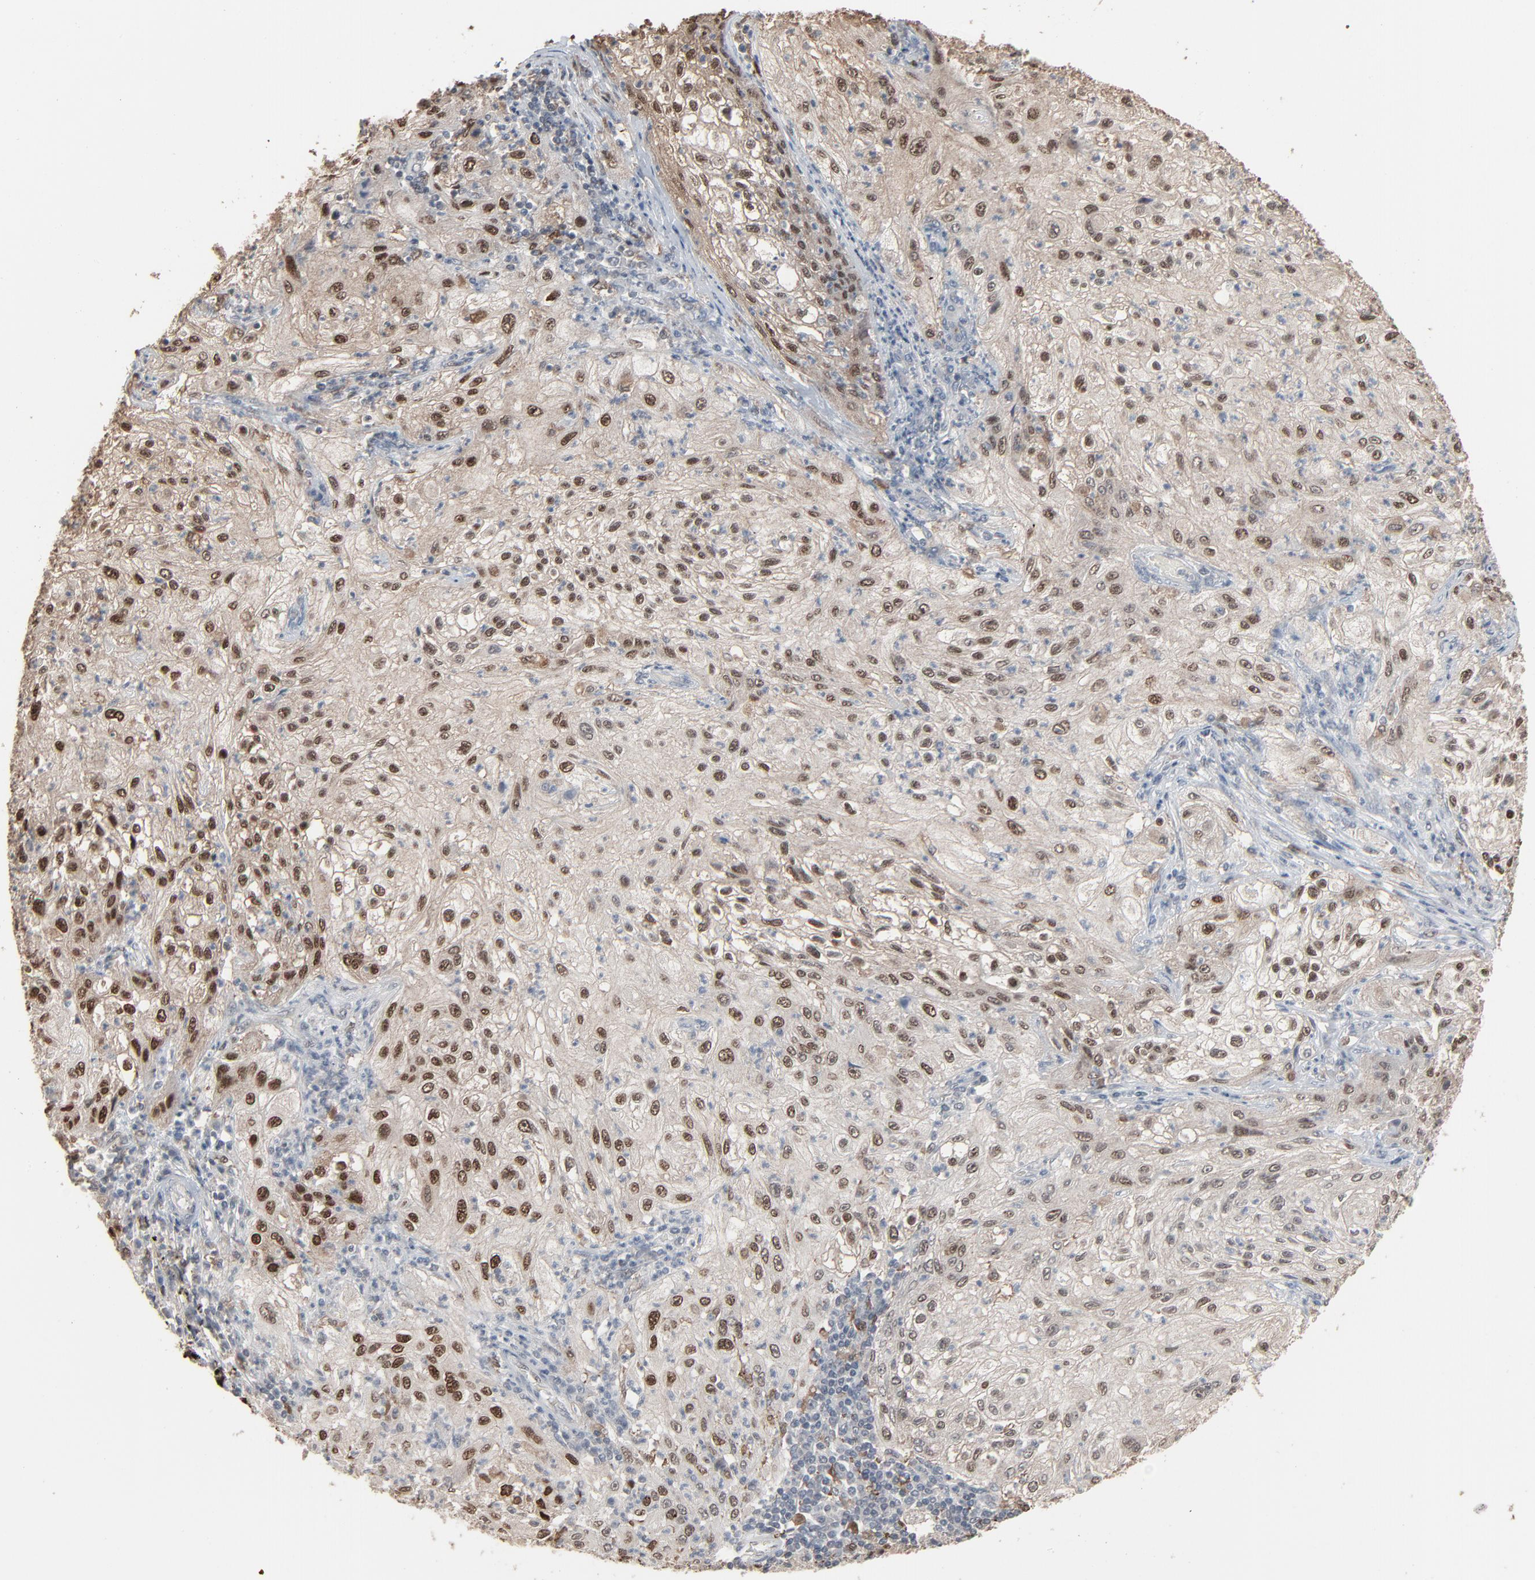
{"staining": {"intensity": "moderate", "quantity": "25%-75%", "location": "nuclear"}, "tissue": "lung cancer", "cell_type": "Tumor cells", "image_type": "cancer", "snomed": [{"axis": "morphology", "description": "Inflammation, NOS"}, {"axis": "morphology", "description": "Squamous cell carcinoma, NOS"}, {"axis": "topography", "description": "Lymph node"}, {"axis": "topography", "description": "Soft tissue"}, {"axis": "topography", "description": "Lung"}], "caption": "Immunohistochemical staining of human lung cancer demonstrates moderate nuclear protein staining in approximately 25%-75% of tumor cells. The staining was performed using DAB to visualize the protein expression in brown, while the nuclei were stained in blue with hematoxylin (Magnification: 20x).", "gene": "DOCK8", "patient": {"sex": "male", "age": 66}}